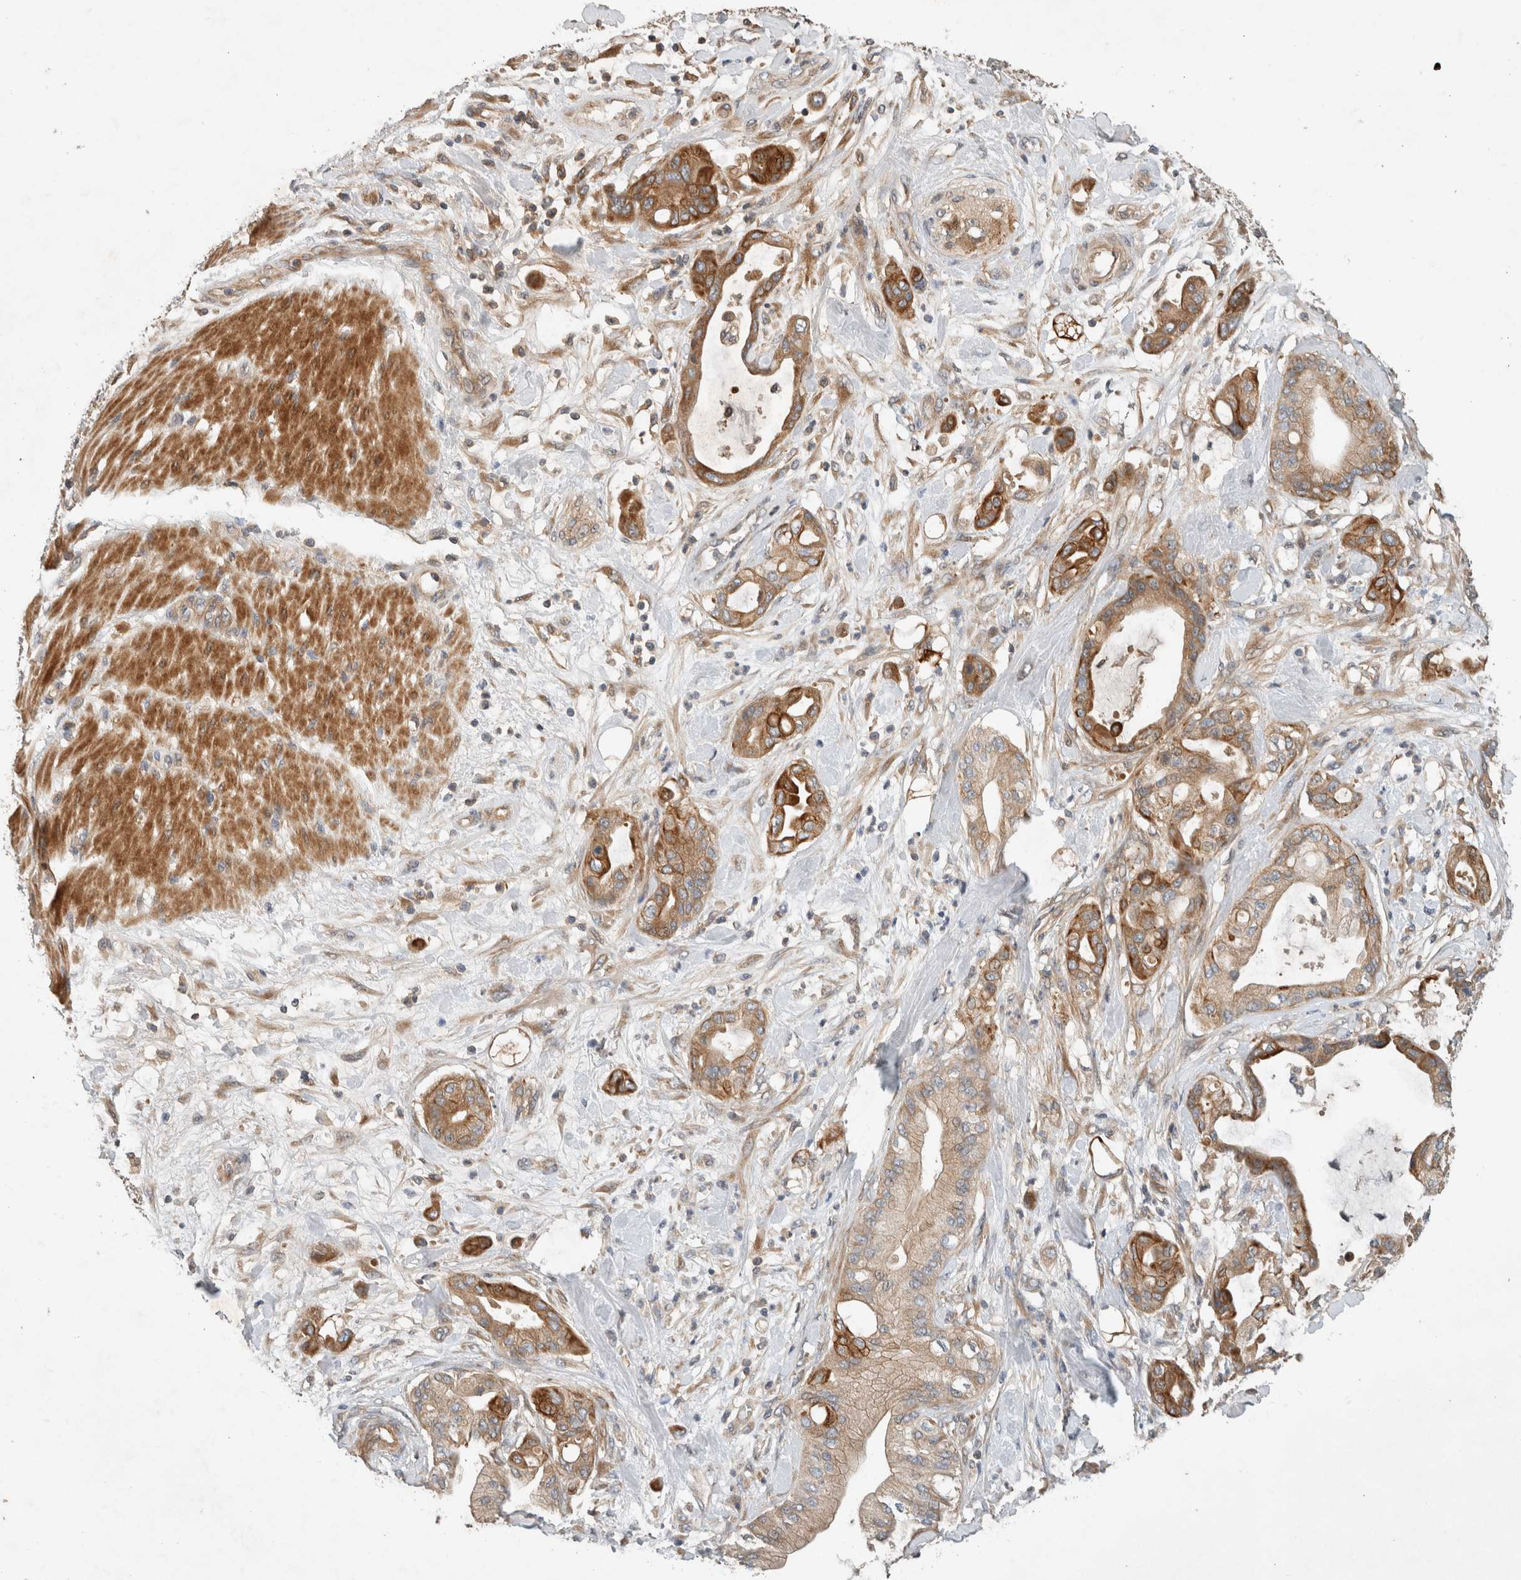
{"staining": {"intensity": "strong", "quantity": "25%-75%", "location": "cytoplasmic/membranous"}, "tissue": "pancreatic cancer", "cell_type": "Tumor cells", "image_type": "cancer", "snomed": [{"axis": "morphology", "description": "Adenocarcinoma, NOS"}, {"axis": "morphology", "description": "Adenocarcinoma, metastatic, NOS"}, {"axis": "topography", "description": "Lymph node"}, {"axis": "topography", "description": "Pancreas"}, {"axis": "topography", "description": "Duodenum"}], "caption": "Metastatic adenocarcinoma (pancreatic) stained with a protein marker demonstrates strong staining in tumor cells.", "gene": "ARMC9", "patient": {"sex": "female", "age": 64}}